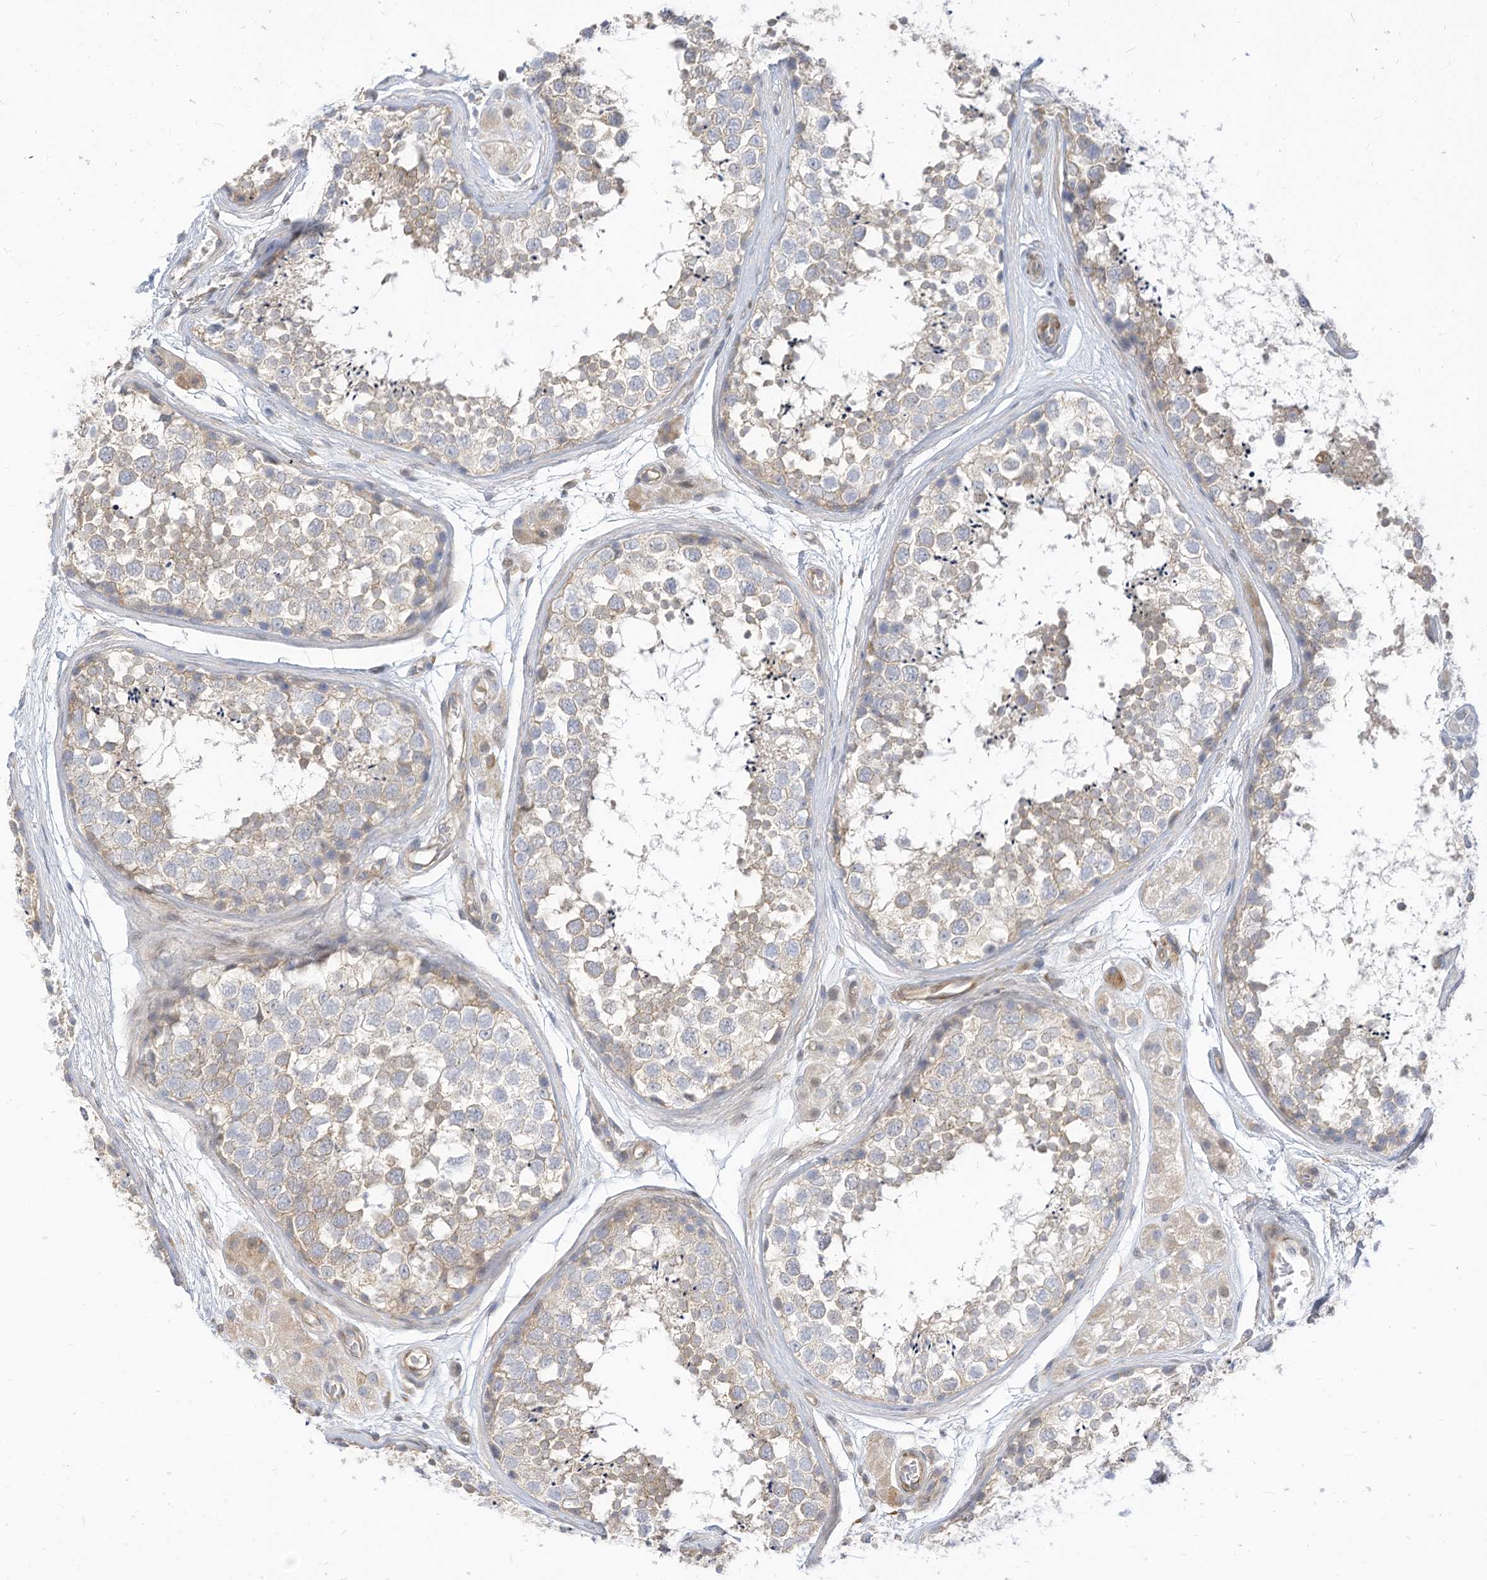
{"staining": {"intensity": "negative", "quantity": "none", "location": "none"}, "tissue": "testis", "cell_type": "Cells in seminiferous ducts", "image_type": "normal", "snomed": [{"axis": "morphology", "description": "Normal tissue, NOS"}, {"axis": "topography", "description": "Testis"}], "caption": "The photomicrograph exhibits no significant positivity in cells in seminiferous ducts of testis. The staining is performed using DAB (3,3'-diaminobenzidine) brown chromogen with nuclei counter-stained in using hematoxylin.", "gene": "ATP13A1", "patient": {"sex": "male", "age": 56}}